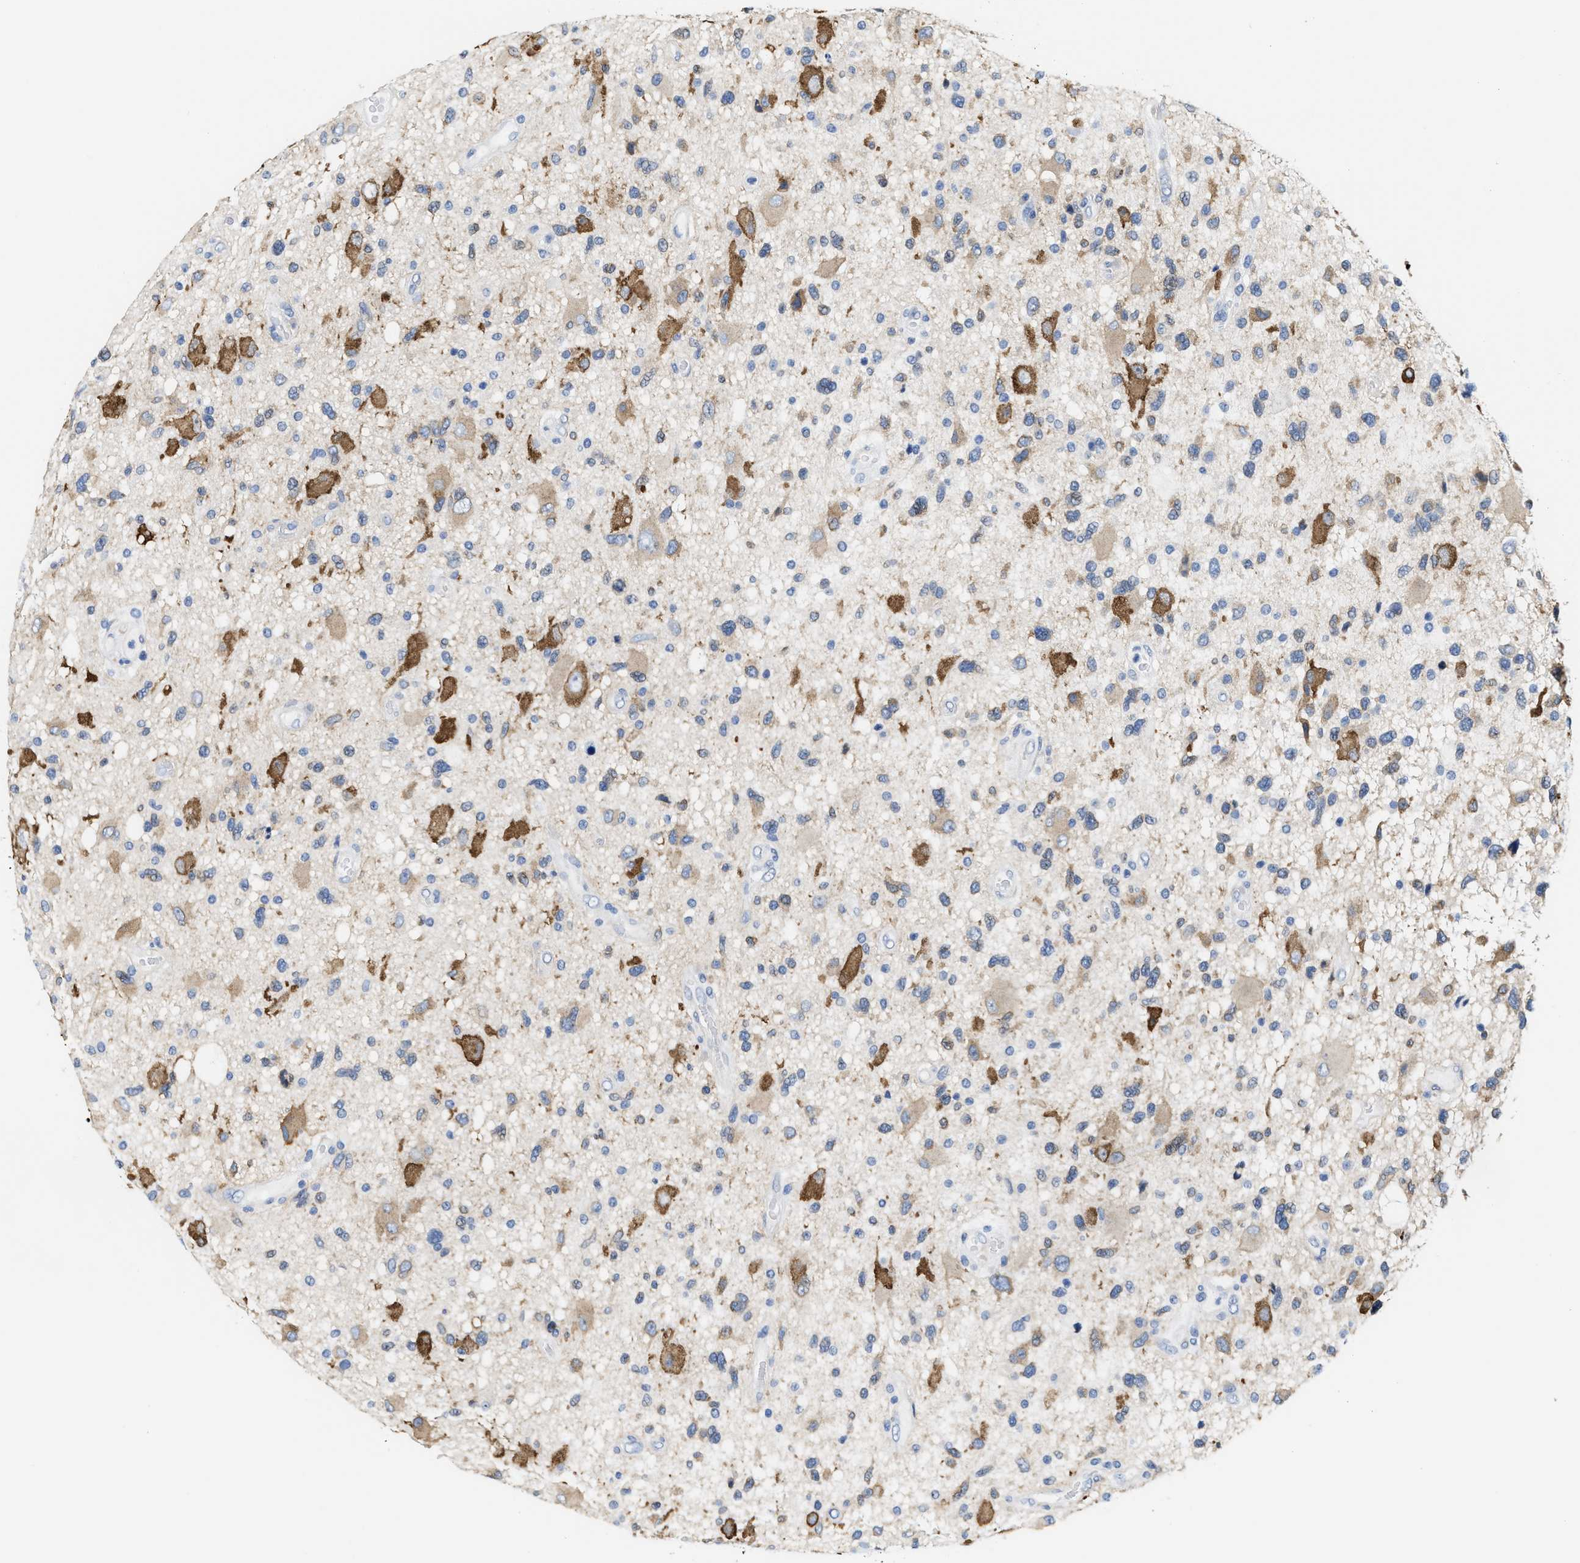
{"staining": {"intensity": "negative", "quantity": "none", "location": "none"}, "tissue": "glioma", "cell_type": "Tumor cells", "image_type": "cancer", "snomed": [{"axis": "morphology", "description": "Glioma, malignant, High grade"}, {"axis": "topography", "description": "Brain"}], "caption": "High magnification brightfield microscopy of high-grade glioma (malignant) stained with DAB (brown) and counterstained with hematoxylin (blue): tumor cells show no significant expression.", "gene": "DSCAM", "patient": {"sex": "male", "age": 33}}